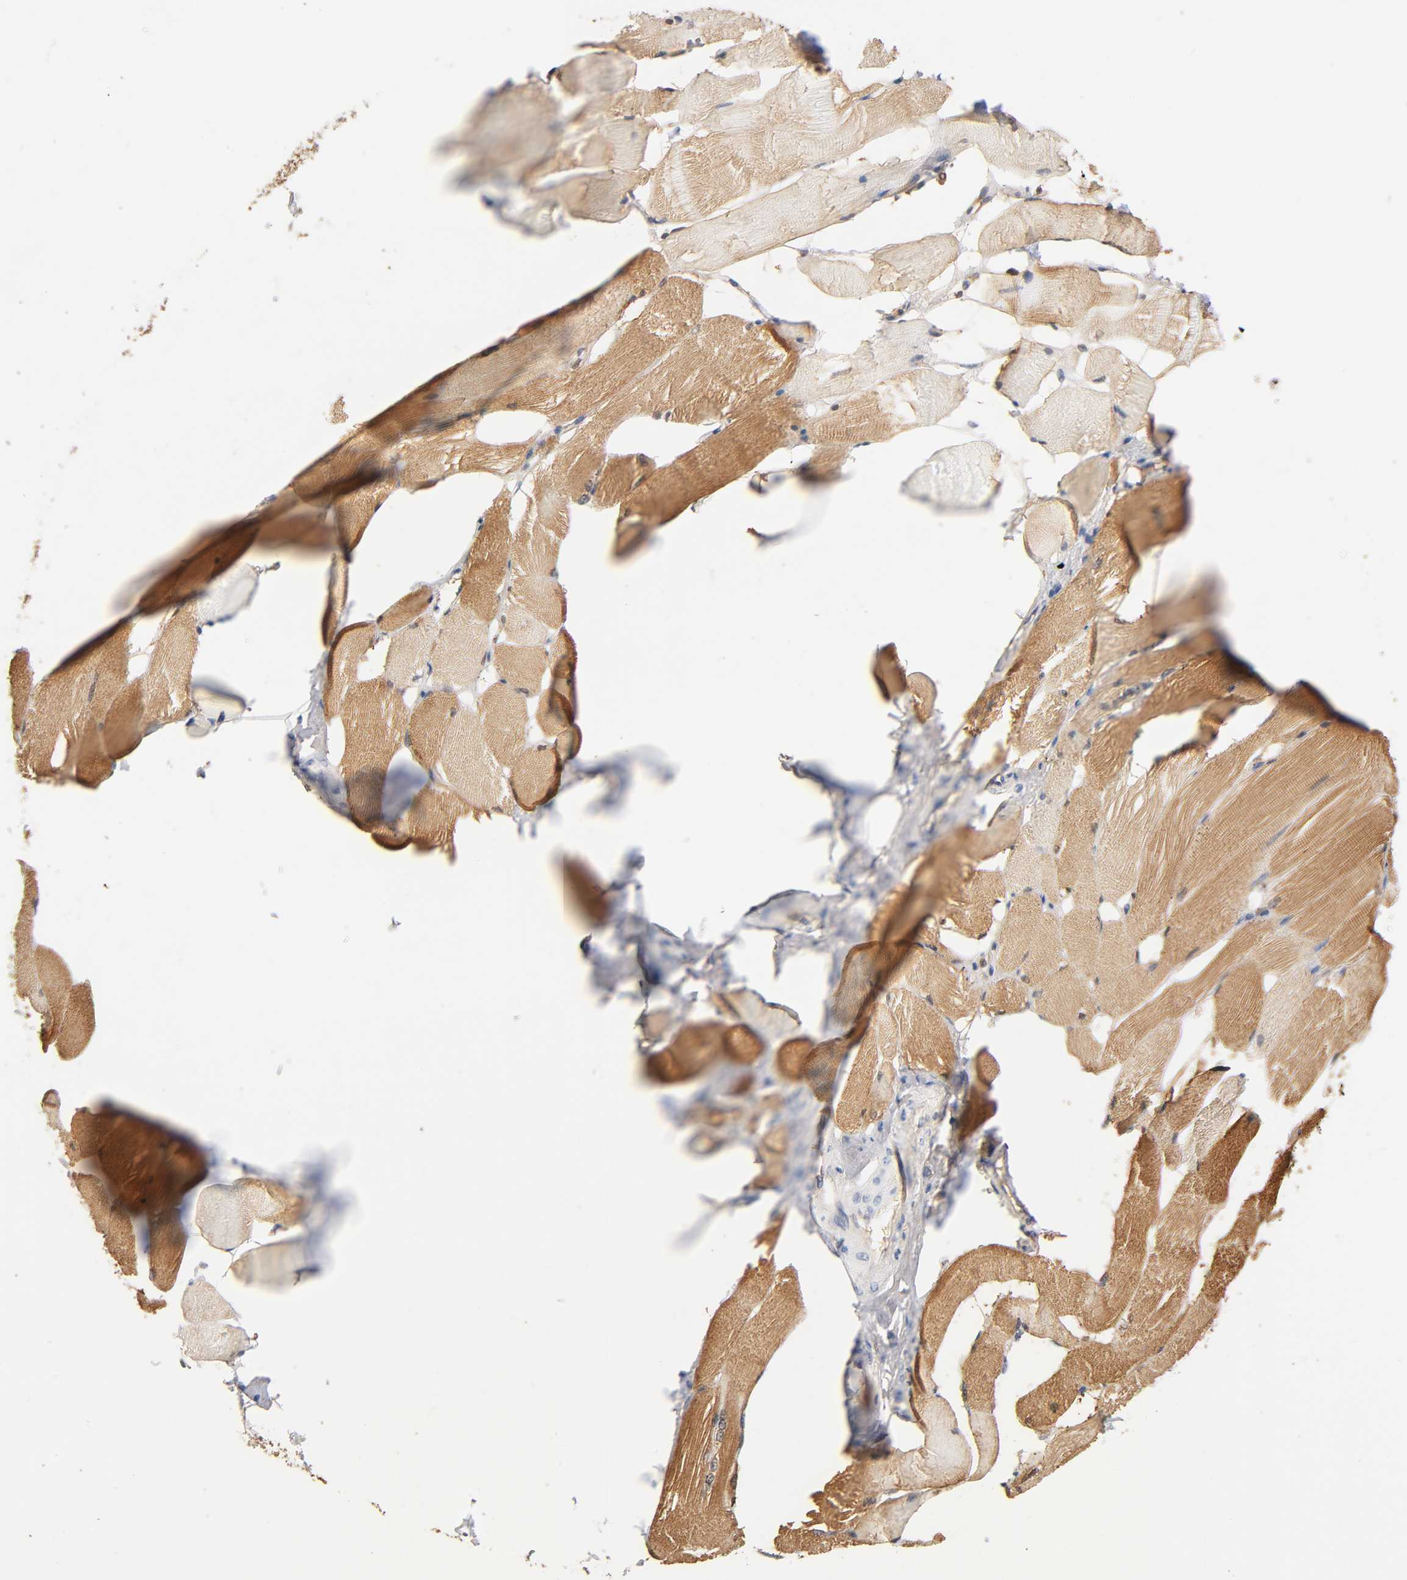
{"staining": {"intensity": "moderate", "quantity": ">75%", "location": "cytoplasmic/membranous"}, "tissue": "skeletal muscle", "cell_type": "Myocytes", "image_type": "normal", "snomed": [{"axis": "morphology", "description": "Normal tissue, NOS"}, {"axis": "topography", "description": "Skeletal muscle"}, {"axis": "topography", "description": "Peripheral nerve tissue"}], "caption": "Skeletal muscle stained for a protein (brown) displays moderate cytoplasmic/membranous positive expression in approximately >75% of myocytes.", "gene": "ALDOA", "patient": {"sex": "female", "age": 84}}